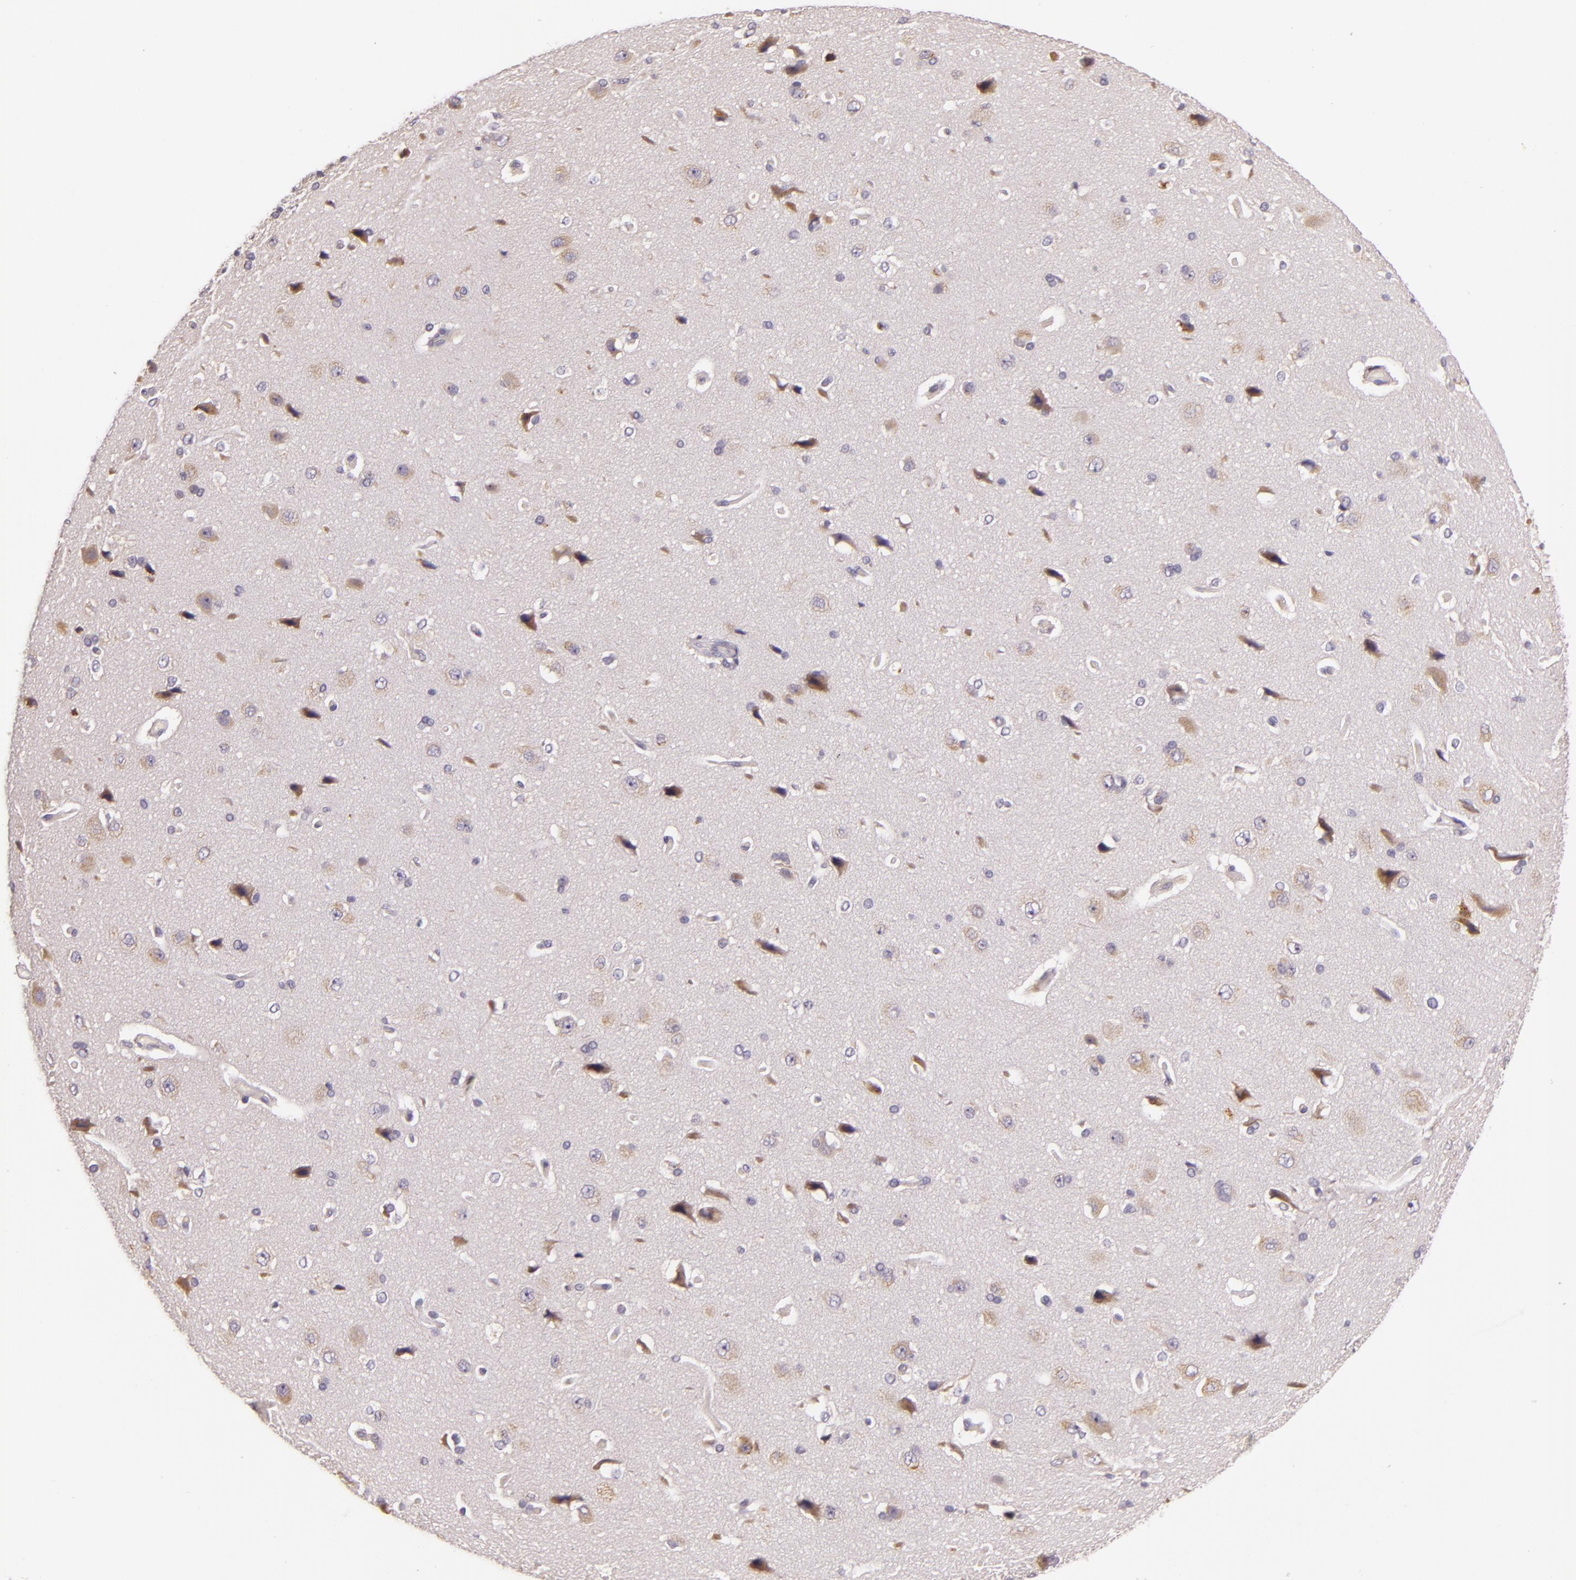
{"staining": {"intensity": "negative", "quantity": "none", "location": "none"}, "tissue": "cerebral cortex", "cell_type": "Endothelial cells", "image_type": "normal", "snomed": [{"axis": "morphology", "description": "Normal tissue, NOS"}, {"axis": "topography", "description": "Cerebral cortex"}], "caption": "Immunohistochemical staining of benign human cerebral cortex exhibits no significant staining in endothelial cells.", "gene": "ARMH4", "patient": {"sex": "female", "age": 45}}